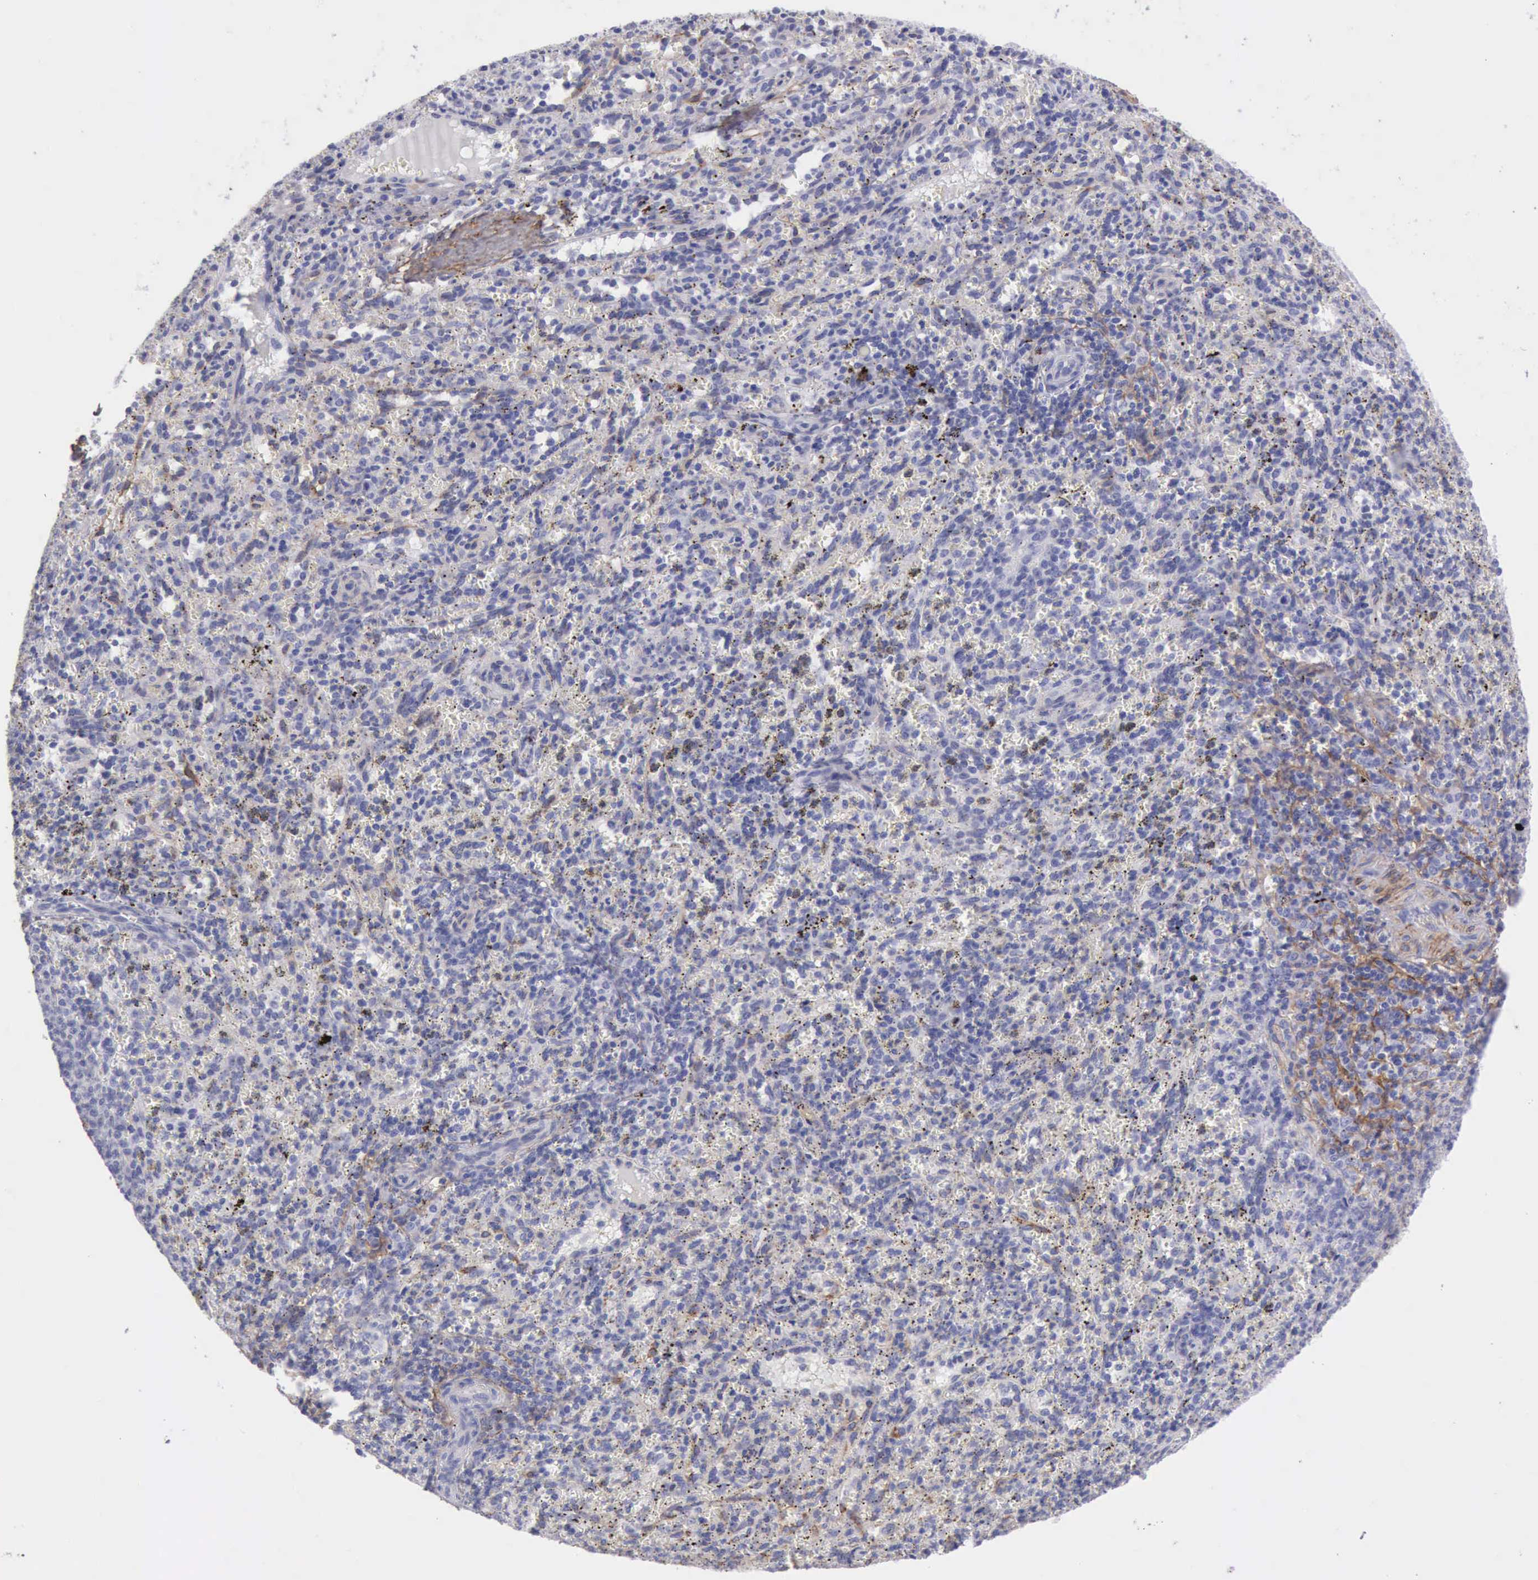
{"staining": {"intensity": "negative", "quantity": "none", "location": "none"}, "tissue": "spleen", "cell_type": "Cells in red pulp", "image_type": "normal", "snomed": [{"axis": "morphology", "description": "Normal tissue, NOS"}, {"axis": "topography", "description": "Spleen"}], "caption": "This is an immunohistochemistry image of unremarkable spleen. There is no positivity in cells in red pulp.", "gene": "AOC3", "patient": {"sex": "female", "age": 10}}